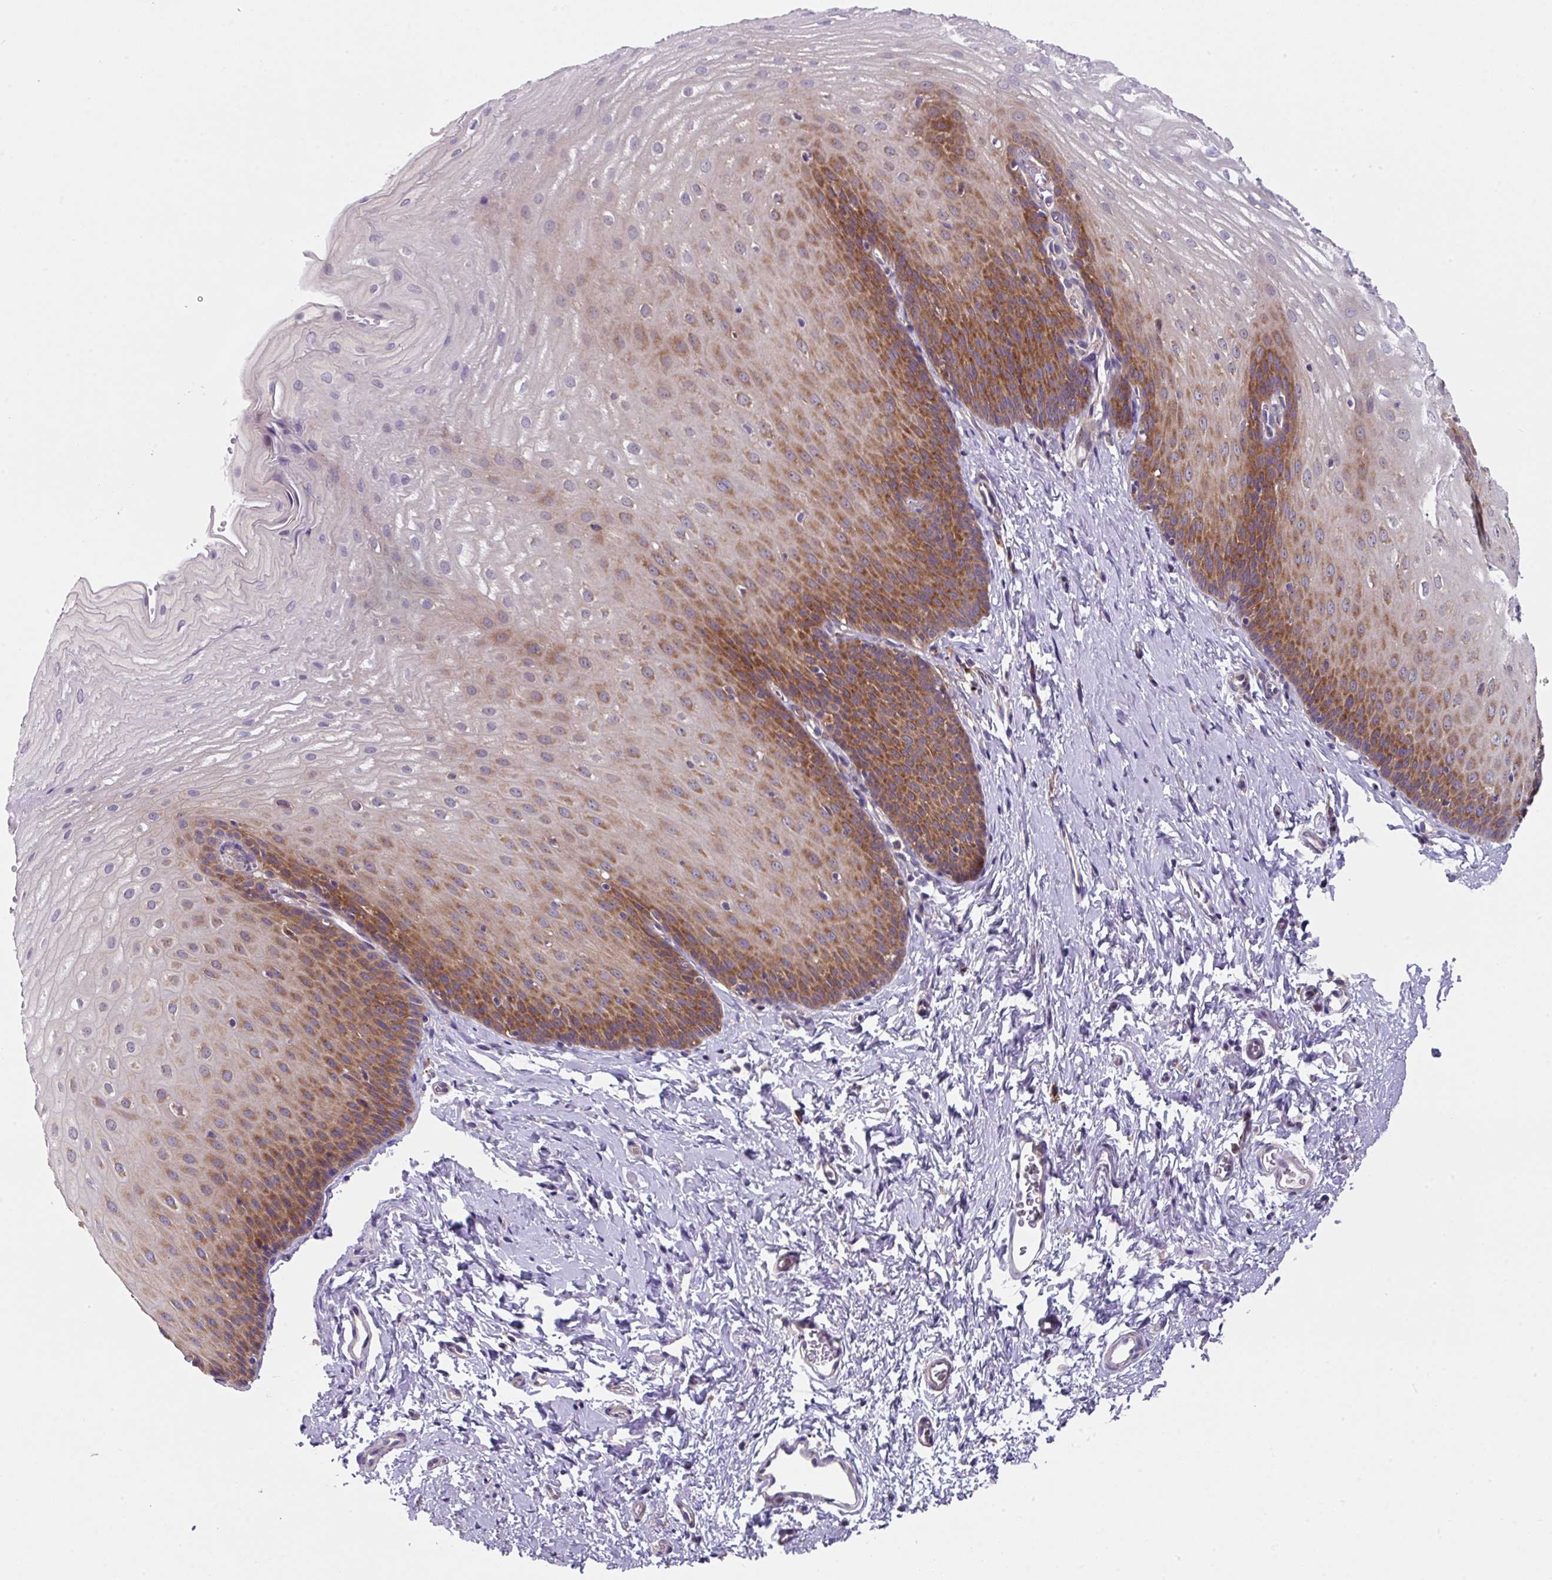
{"staining": {"intensity": "strong", "quantity": "25%-75%", "location": "cytoplasmic/membranous"}, "tissue": "esophagus", "cell_type": "Squamous epithelial cells", "image_type": "normal", "snomed": [{"axis": "morphology", "description": "Normal tissue, NOS"}, {"axis": "topography", "description": "Esophagus"}], "caption": "Esophagus was stained to show a protein in brown. There is high levels of strong cytoplasmic/membranous expression in approximately 25%-75% of squamous epithelial cells. (DAB IHC, brown staining for protein, blue staining for nuclei).", "gene": "EIF4B", "patient": {"sex": "male", "age": 70}}